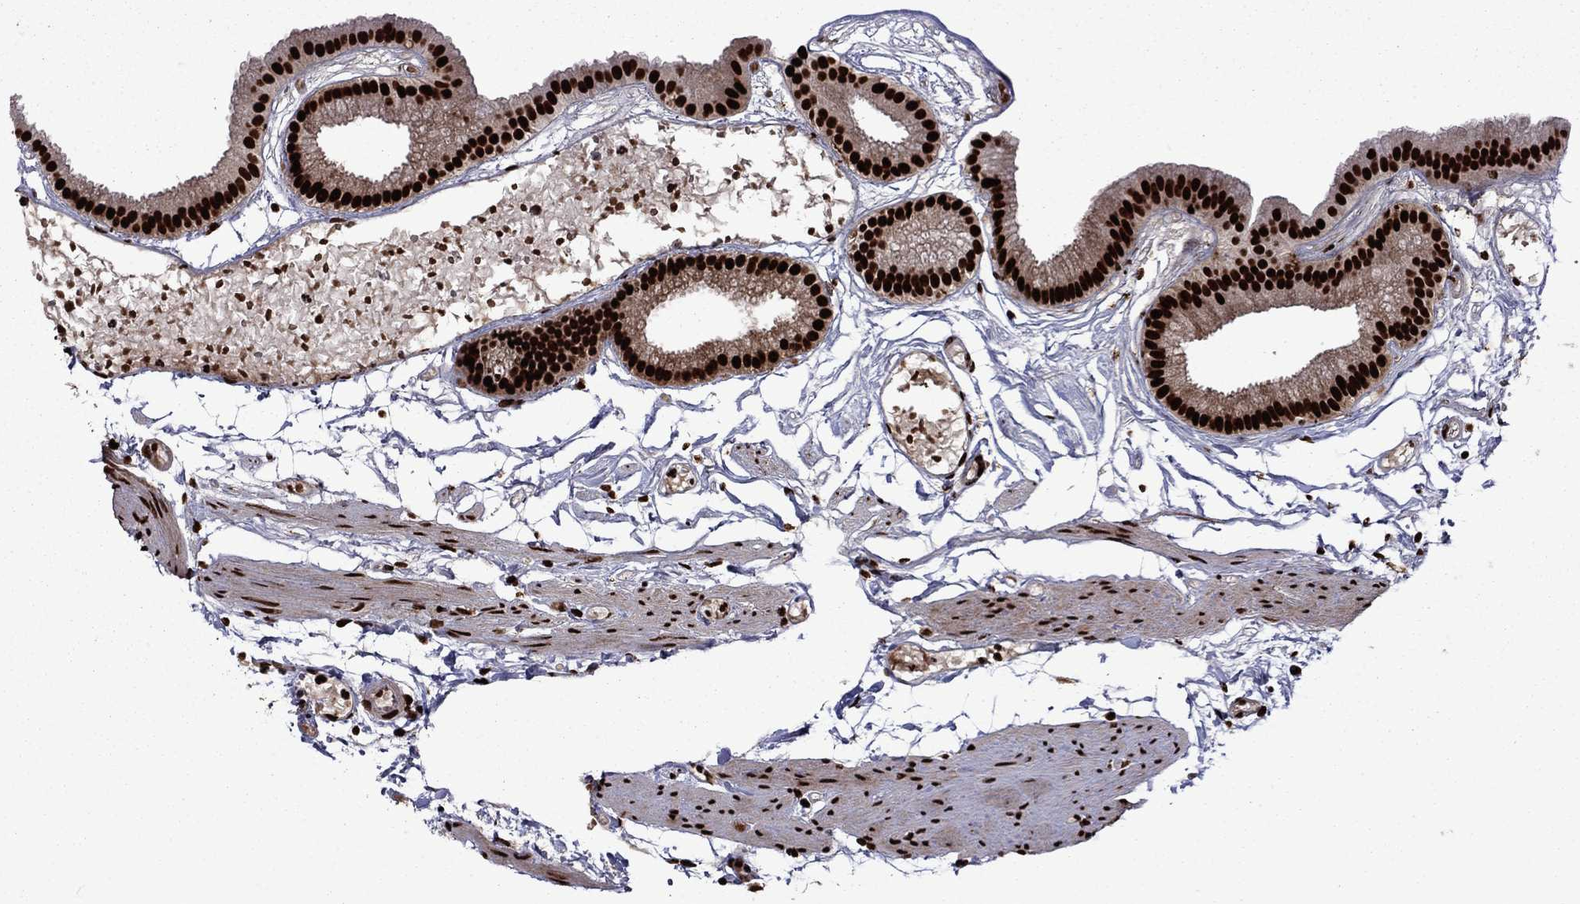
{"staining": {"intensity": "strong", "quantity": ">75%", "location": "nuclear"}, "tissue": "gallbladder", "cell_type": "Glandular cells", "image_type": "normal", "snomed": [{"axis": "morphology", "description": "Normal tissue, NOS"}, {"axis": "topography", "description": "Gallbladder"}], "caption": "About >75% of glandular cells in benign human gallbladder reveal strong nuclear protein positivity as visualized by brown immunohistochemical staining.", "gene": "LIMK1", "patient": {"sex": "female", "age": 45}}